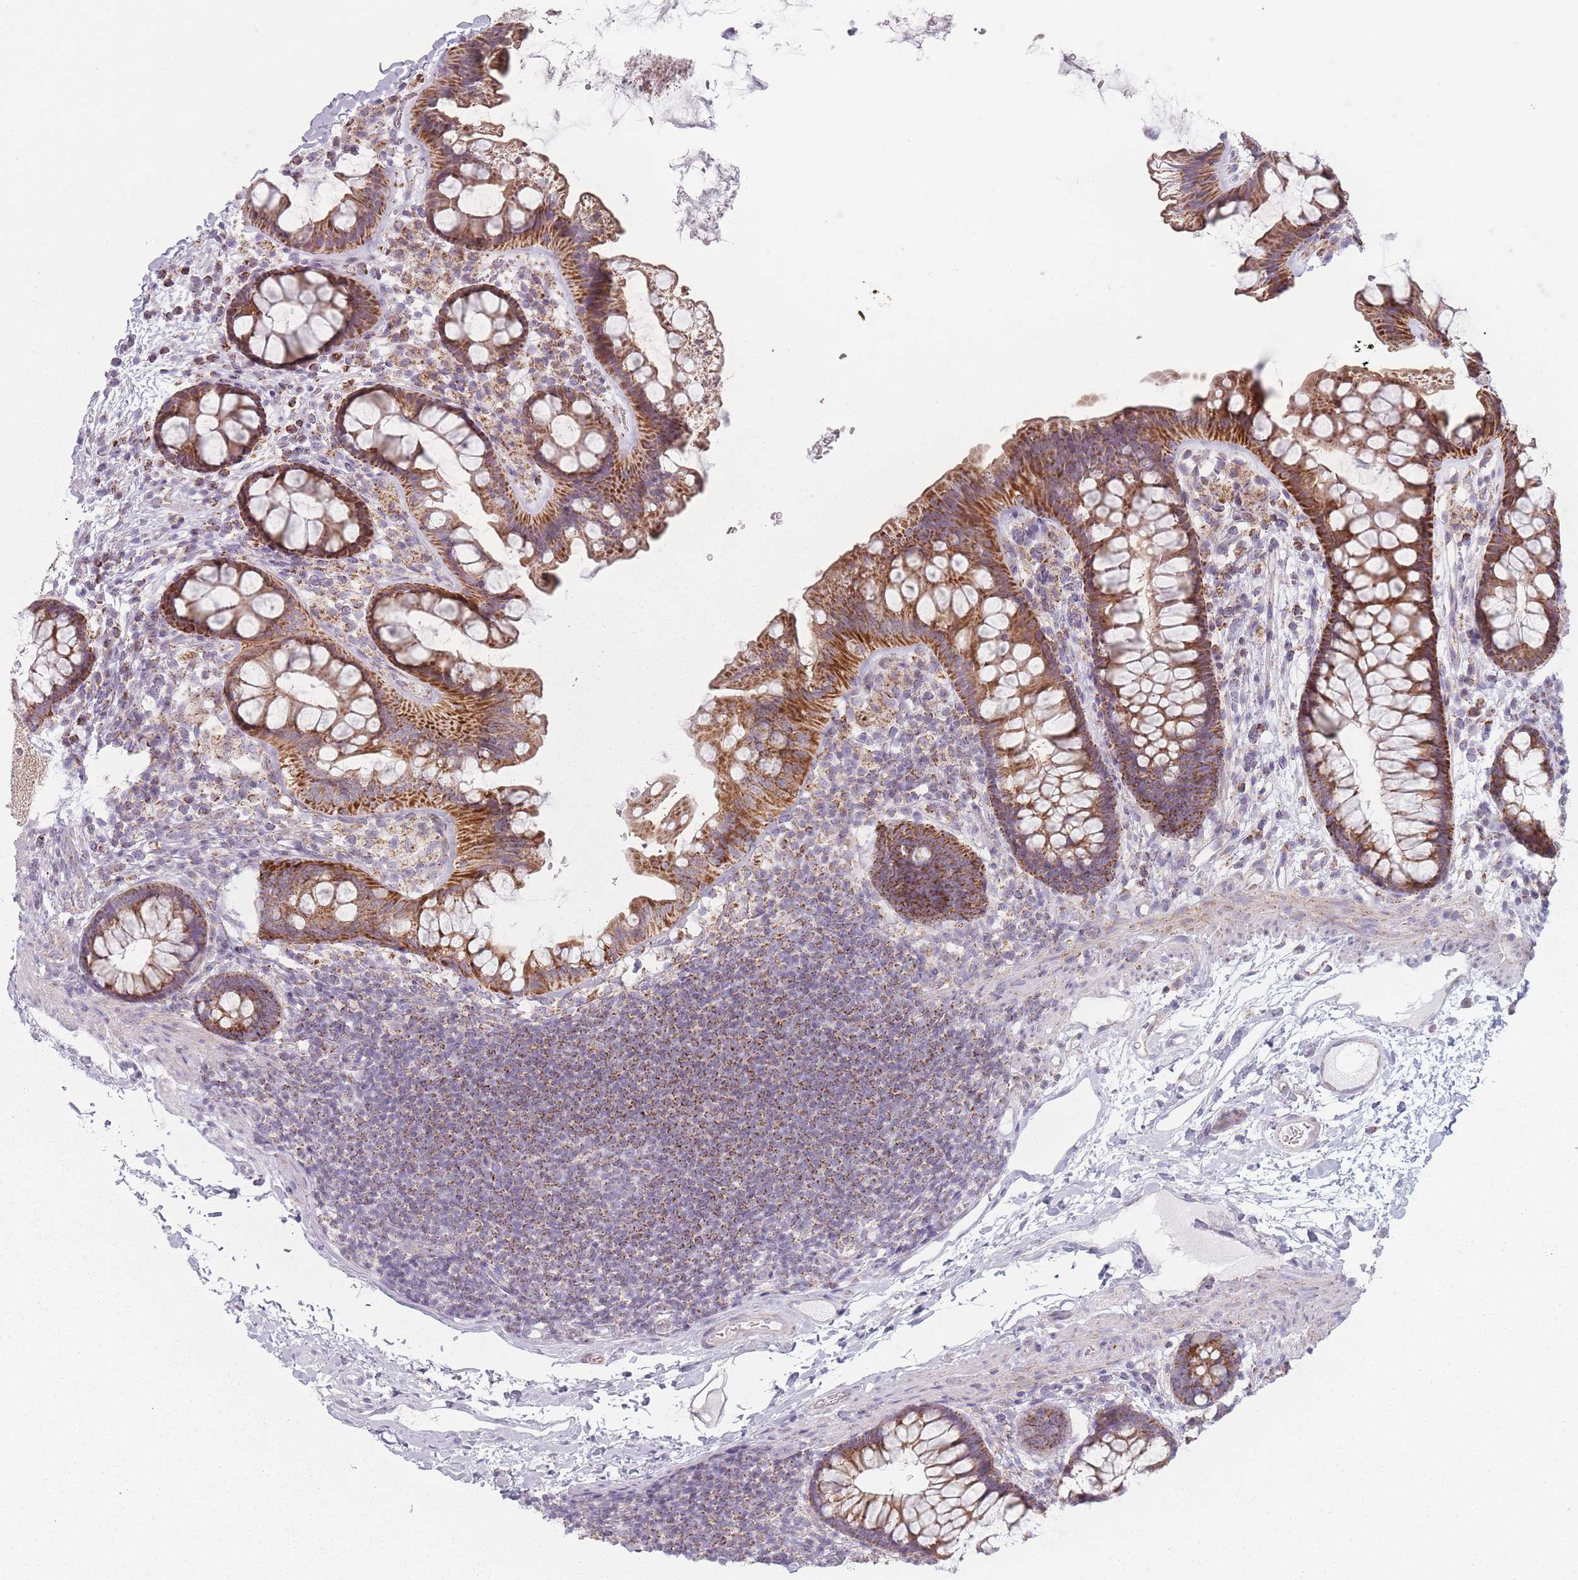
{"staining": {"intensity": "negative", "quantity": "none", "location": "none"}, "tissue": "colon", "cell_type": "Endothelial cells", "image_type": "normal", "snomed": [{"axis": "morphology", "description": "Normal tissue, NOS"}, {"axis": "topography", "description": "Colon"}], "caption": "High magnification brightfield microscopy of normal colon stained with DAB (brown) and counterstained with hematoxylin (blue): endothelial cells show no significant positivity.", "gene": "DCHS1", "patient": {"sex": "female", "age": 62}}